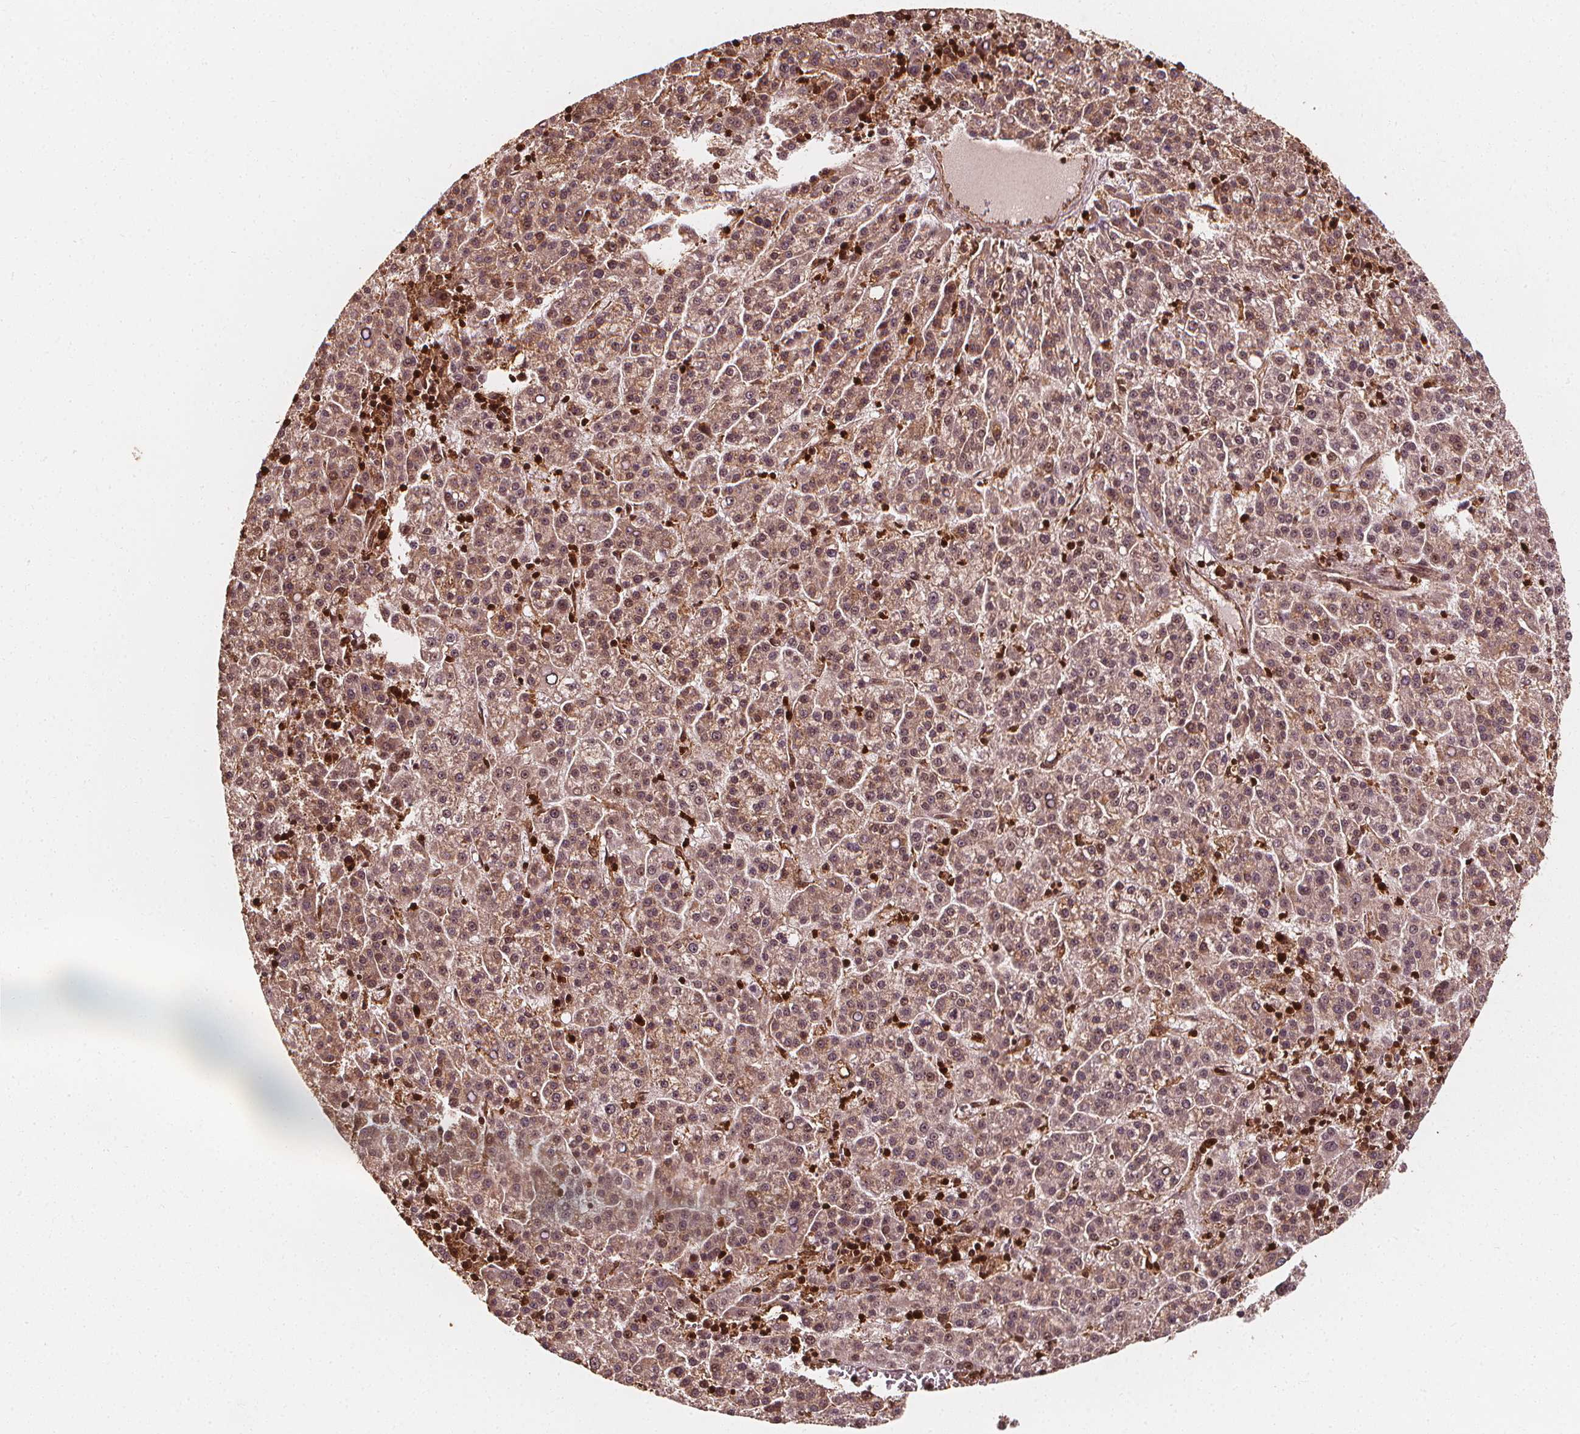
{"staining": {"intensity": "negative", "quantity": "none", "location": "none"}, "tissue": "liver cancer", "cell_type": "Tumor cells", "image_type": "cancer", "snomed": [{"axis": "morphology", "description": "Carcinoma, Hepatocellular, NOS"}, {"axis": "topography", "description": "Liver"}], "caption": "This is an immunohistochemistry image of liver hepatocellular carcinoma. There is no positivity in tumor cells.", "gene": "EXOSC9", "patient": {"sex": "female", "age": 58}}